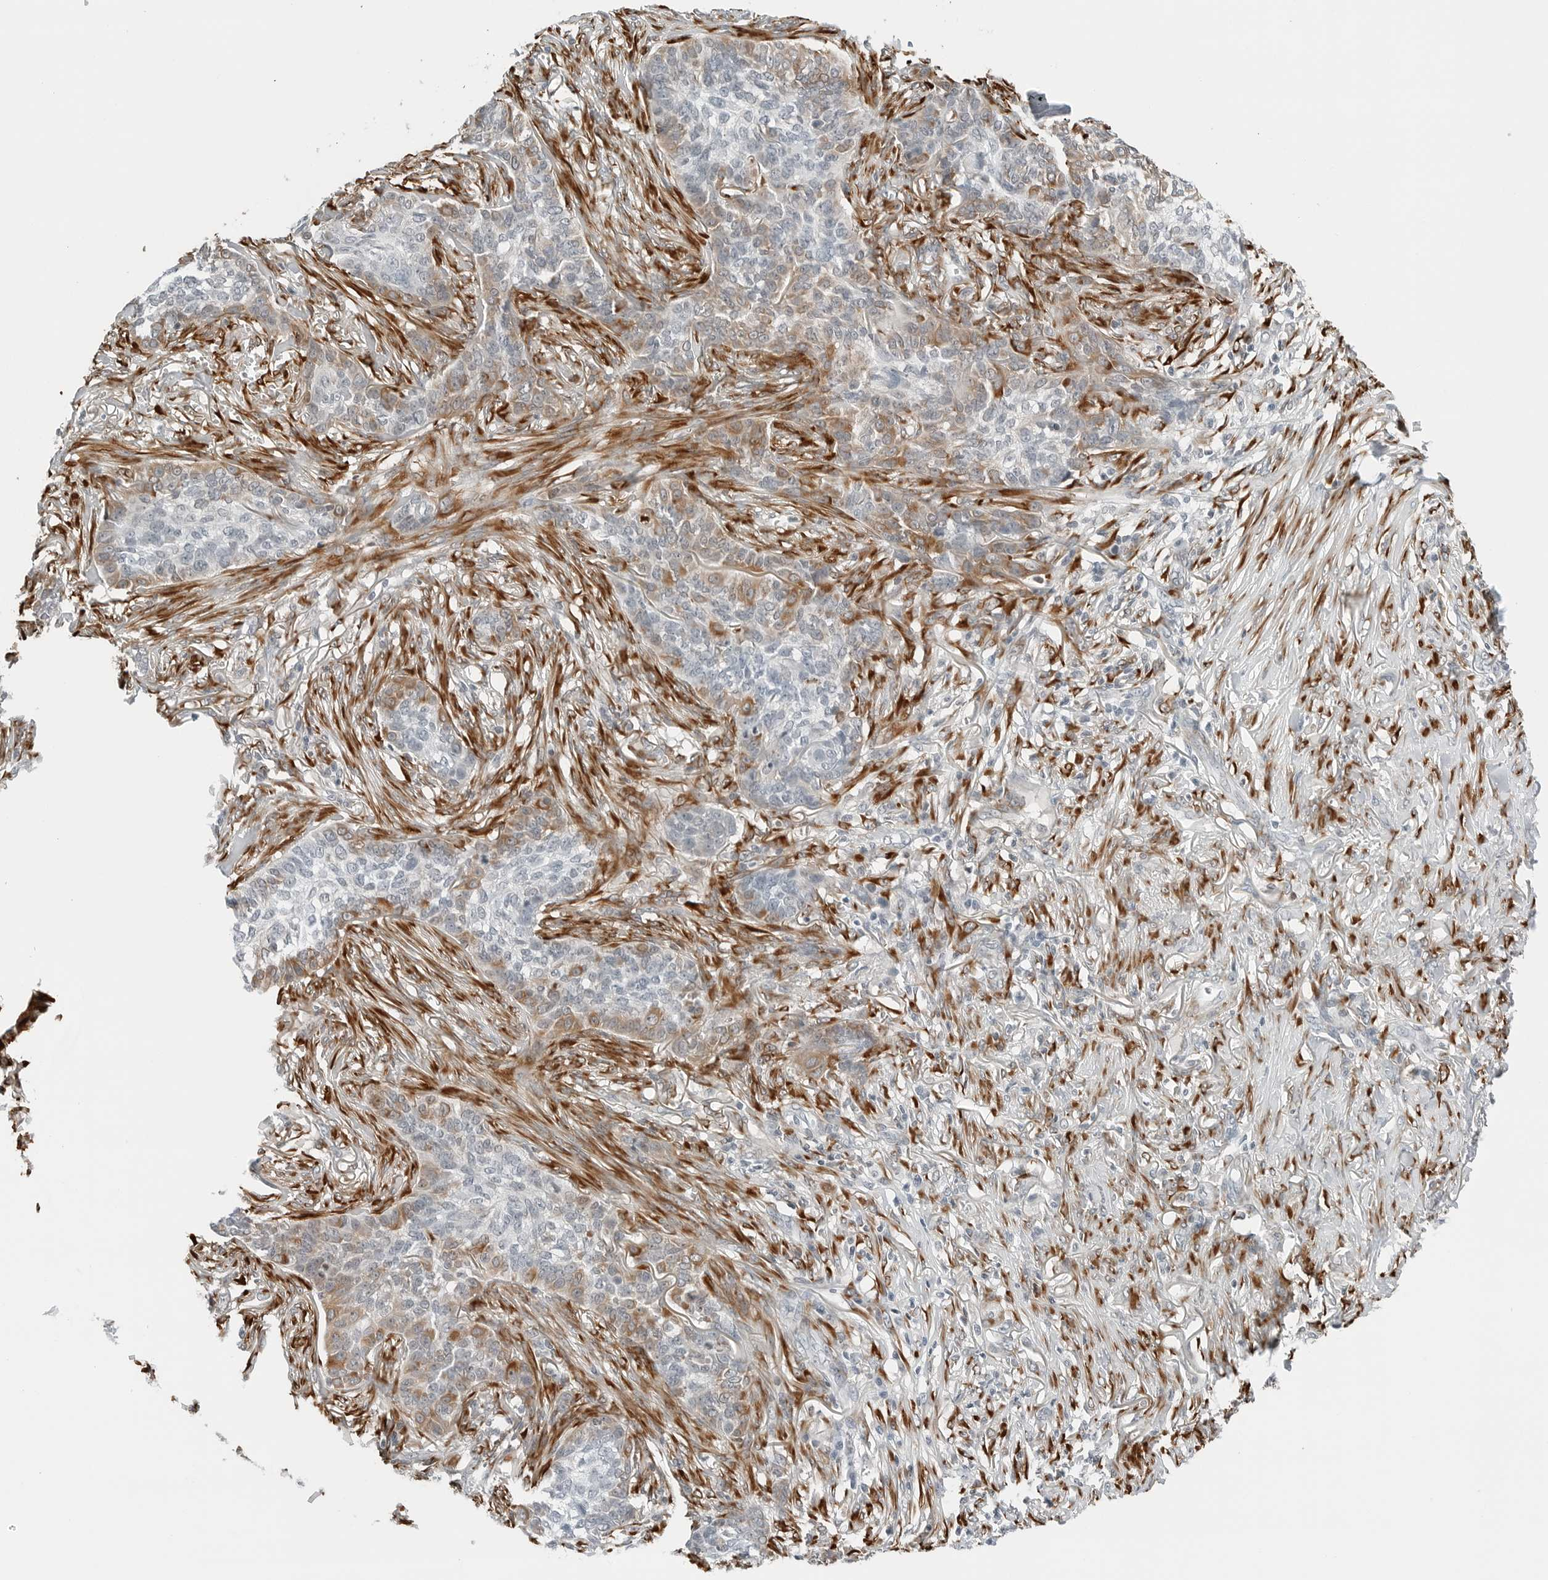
{"staining": {"intensity": "weak", "quantity": "25%-75%", "location": "cytoplasmic/membranous"}, "tissue": "skin cancer", "cell_type": "Tumor cells", "image_type": "cancer", "snomed": [{"axis": "morphology", "description": "Basal cell carcinoma"}, {"axis": "topography", "description": "Skin"}], "caption": "An immunohistochemistry photomicrograph of tumor tissue is shown. Protein staining in brown labels weak cytoplasmic/membranous positivity in skin cancer (basal cell carcinoma) within tumor cells. (Brightfield microscopy of DAB IHC at high magnification).", "gene": "P4HA2", "patient": {"sex": "male", "age": 85}}